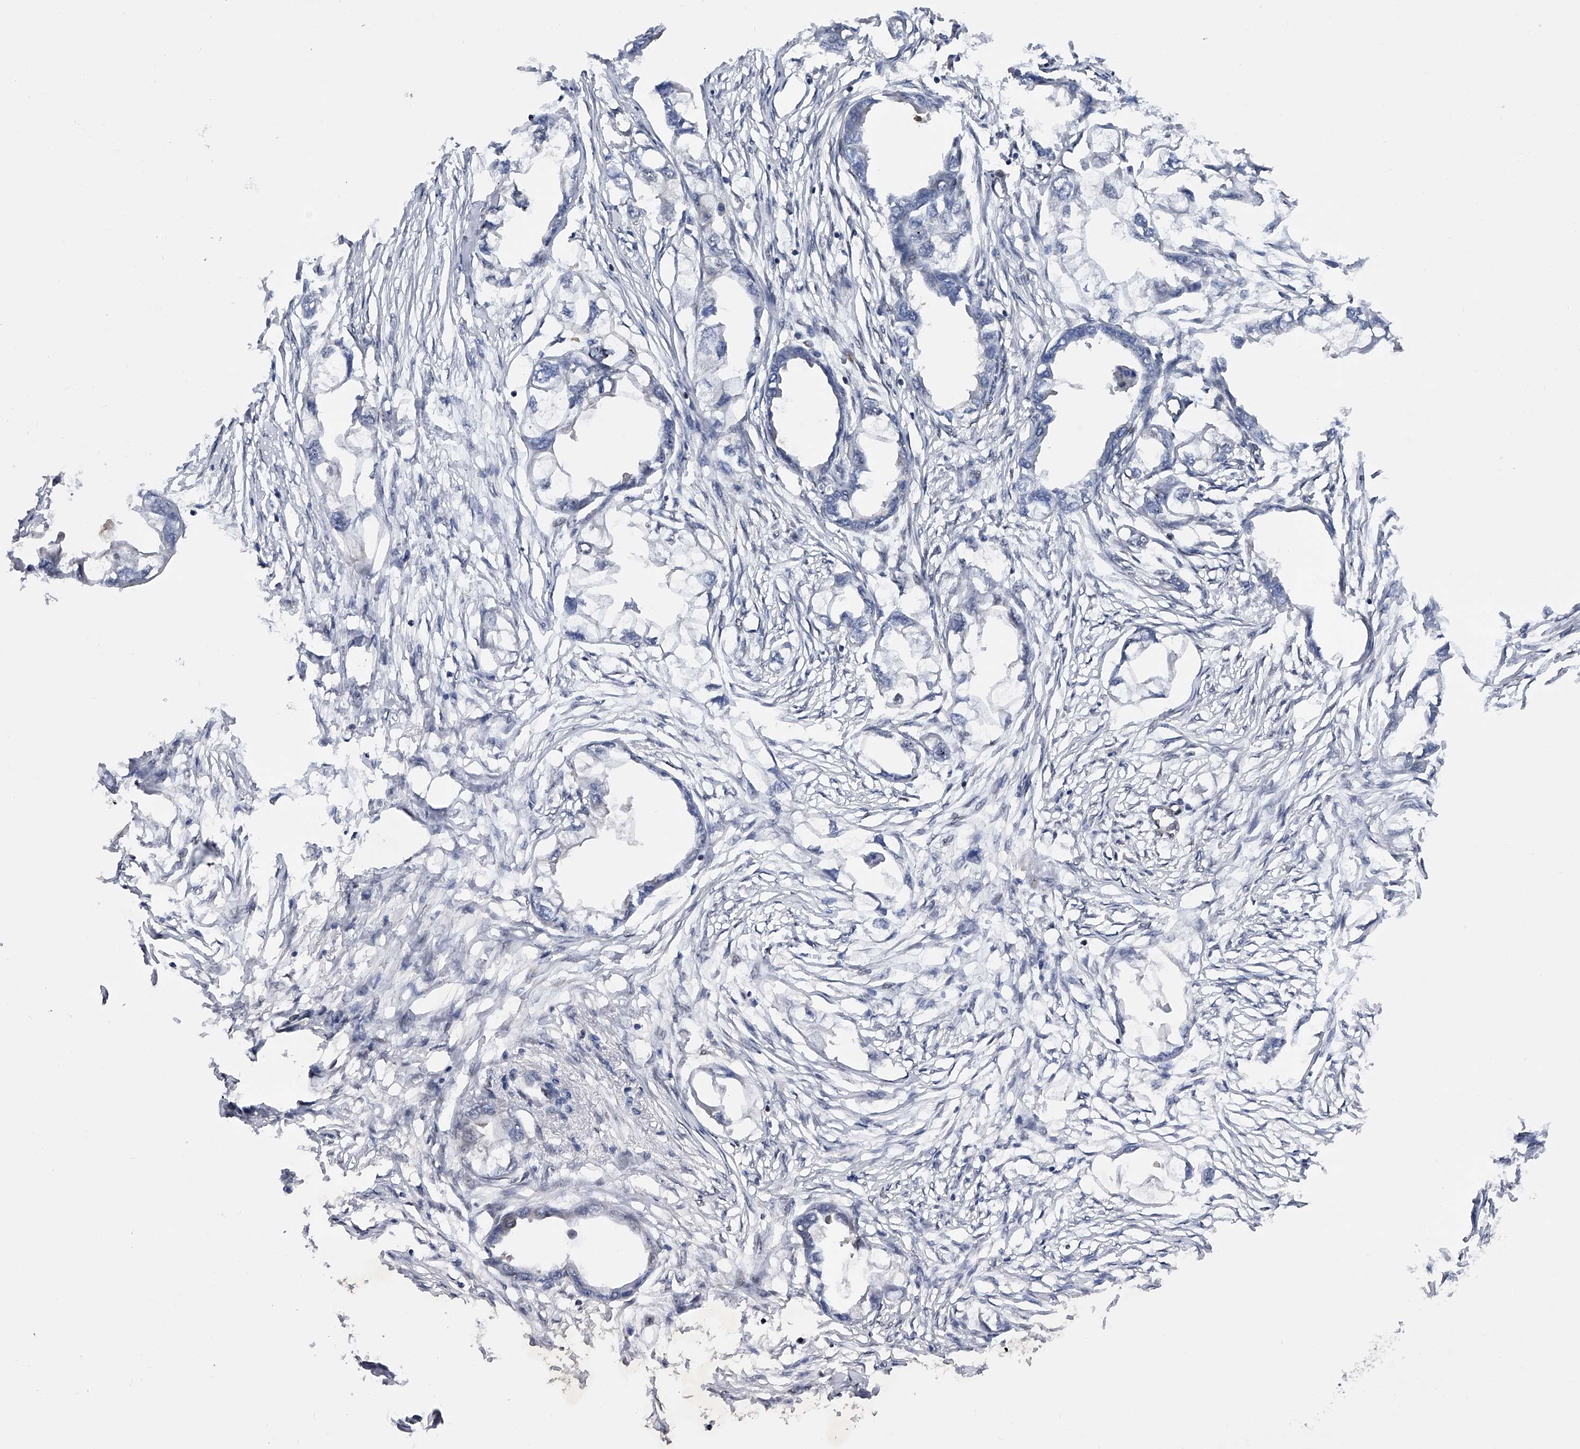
{"staining": {"intensity": "negative", "quantity": "none", "location": "none"}, "tissue": "endometrial cancer", "cell_type": "Tumor cells", "image_type": "cancer", "snomed": [{"axis": "morphology", "description": "Adenocarcinoma, NOS"}, {"axis": "morphology", "description": "Adenocarcinoma, metastatic, NOS"}, {"axis": "topography", "description": "Adipose tissue"}, {"axis": "topography", "description": "Endometrium"}], "caption": "Protein analysis of endometrial cancer shows no significant positivity in tumor cells.", "gene": "RWDD2A", "patient": {"sex": "female", "age": 67}}